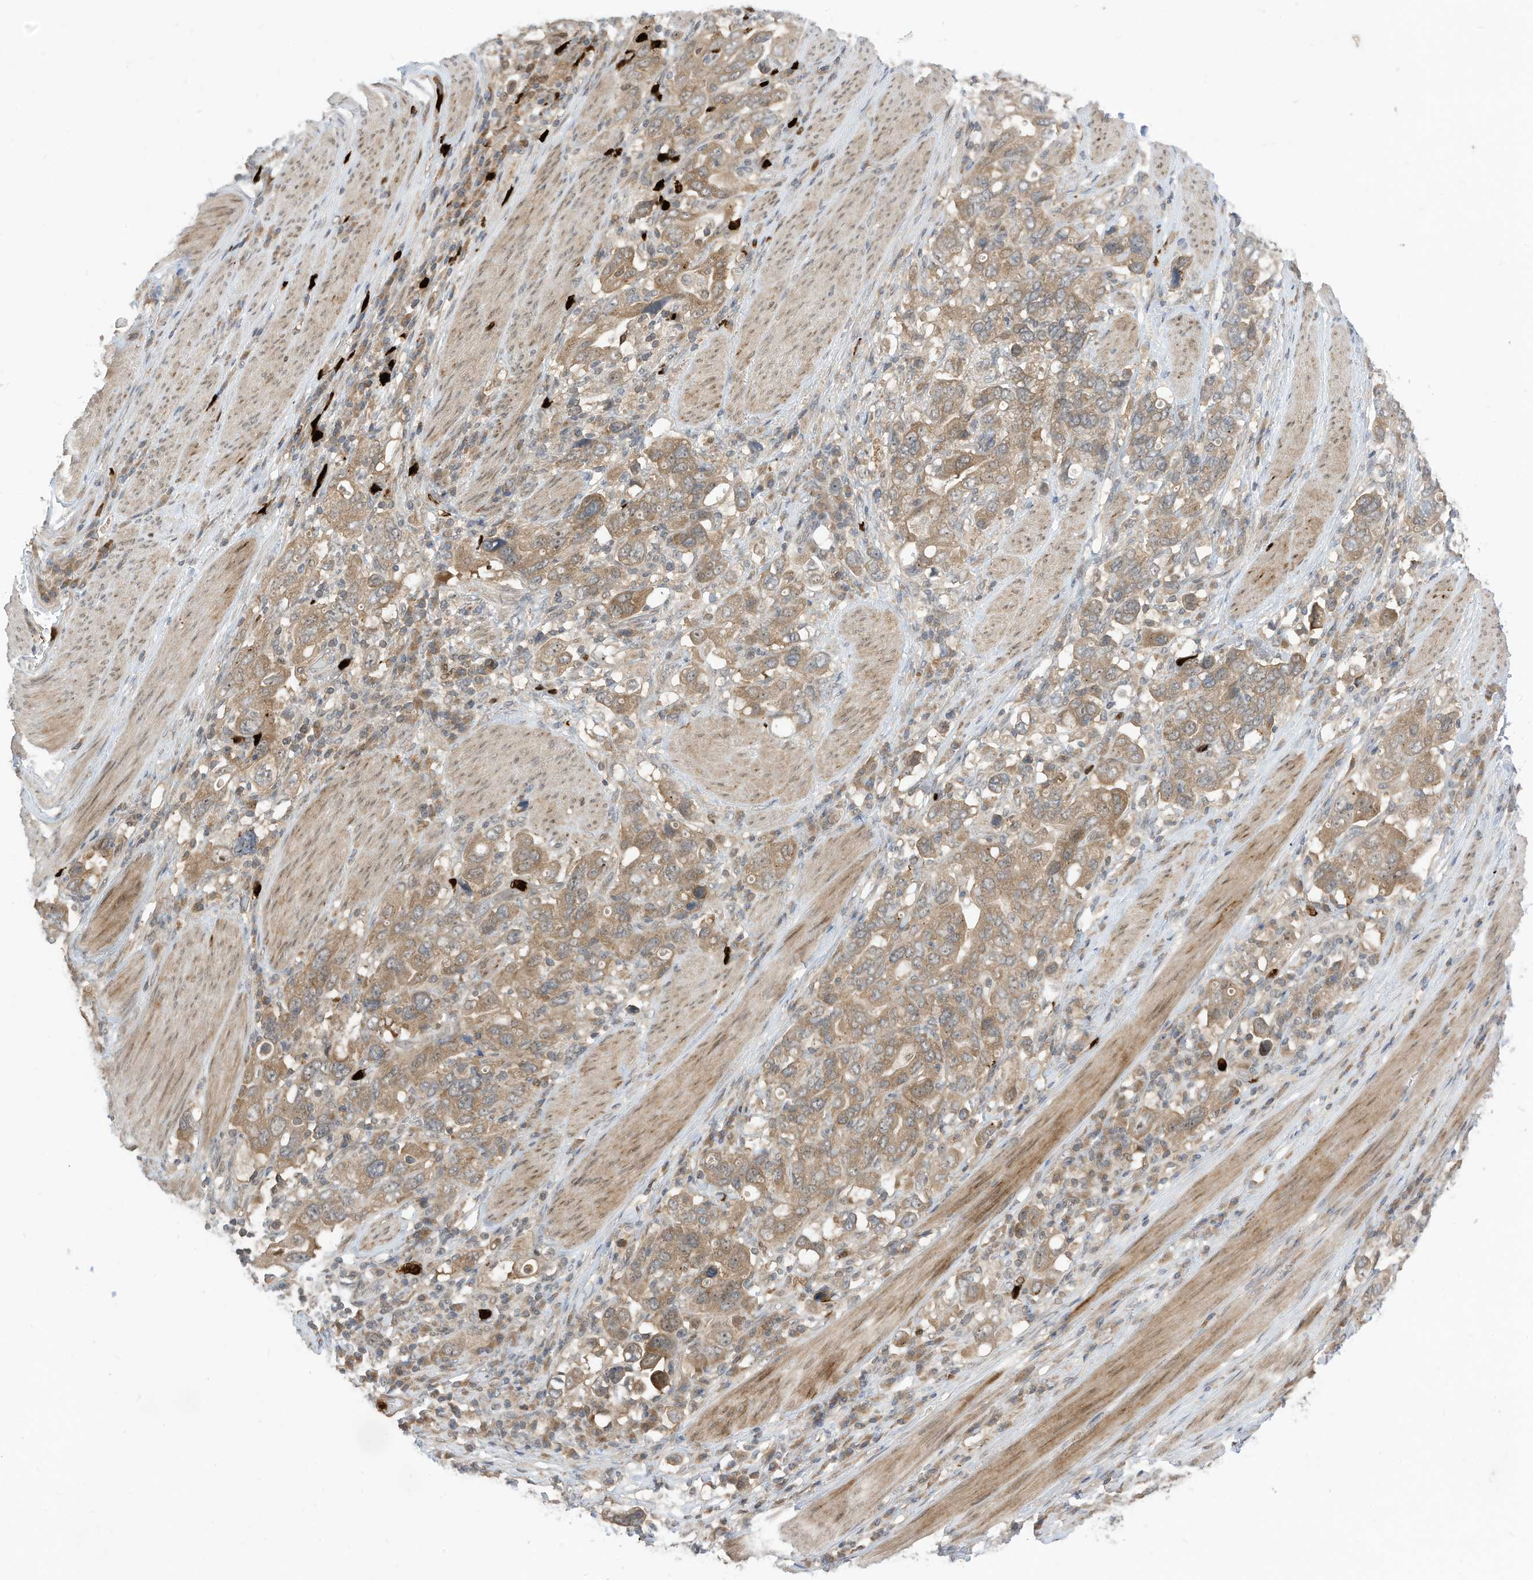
{"staining": {"intensity": "moderate", "quantity": "25%-75%", "location": "cytoplasmic/membranous"}, "tissue": "stomach cancer", "cell_type": "Tumor cells", "image_type": "cancer", "snomed": [{"axis": "morphology", "description": "Adenocarcinoma, NOS"}, {"axis": "topography", "description": "Stomach, upper"}], "caption": "High-power microscopy captured an immunohistochemistry photomicrograph of stomach cancer, revealing moderate cytoplasmic/membranous positivity in approximately 25%-75% of tumor cells.", "gene": "CNKSR1", "patient": {"sex": "male", "age": 62}}